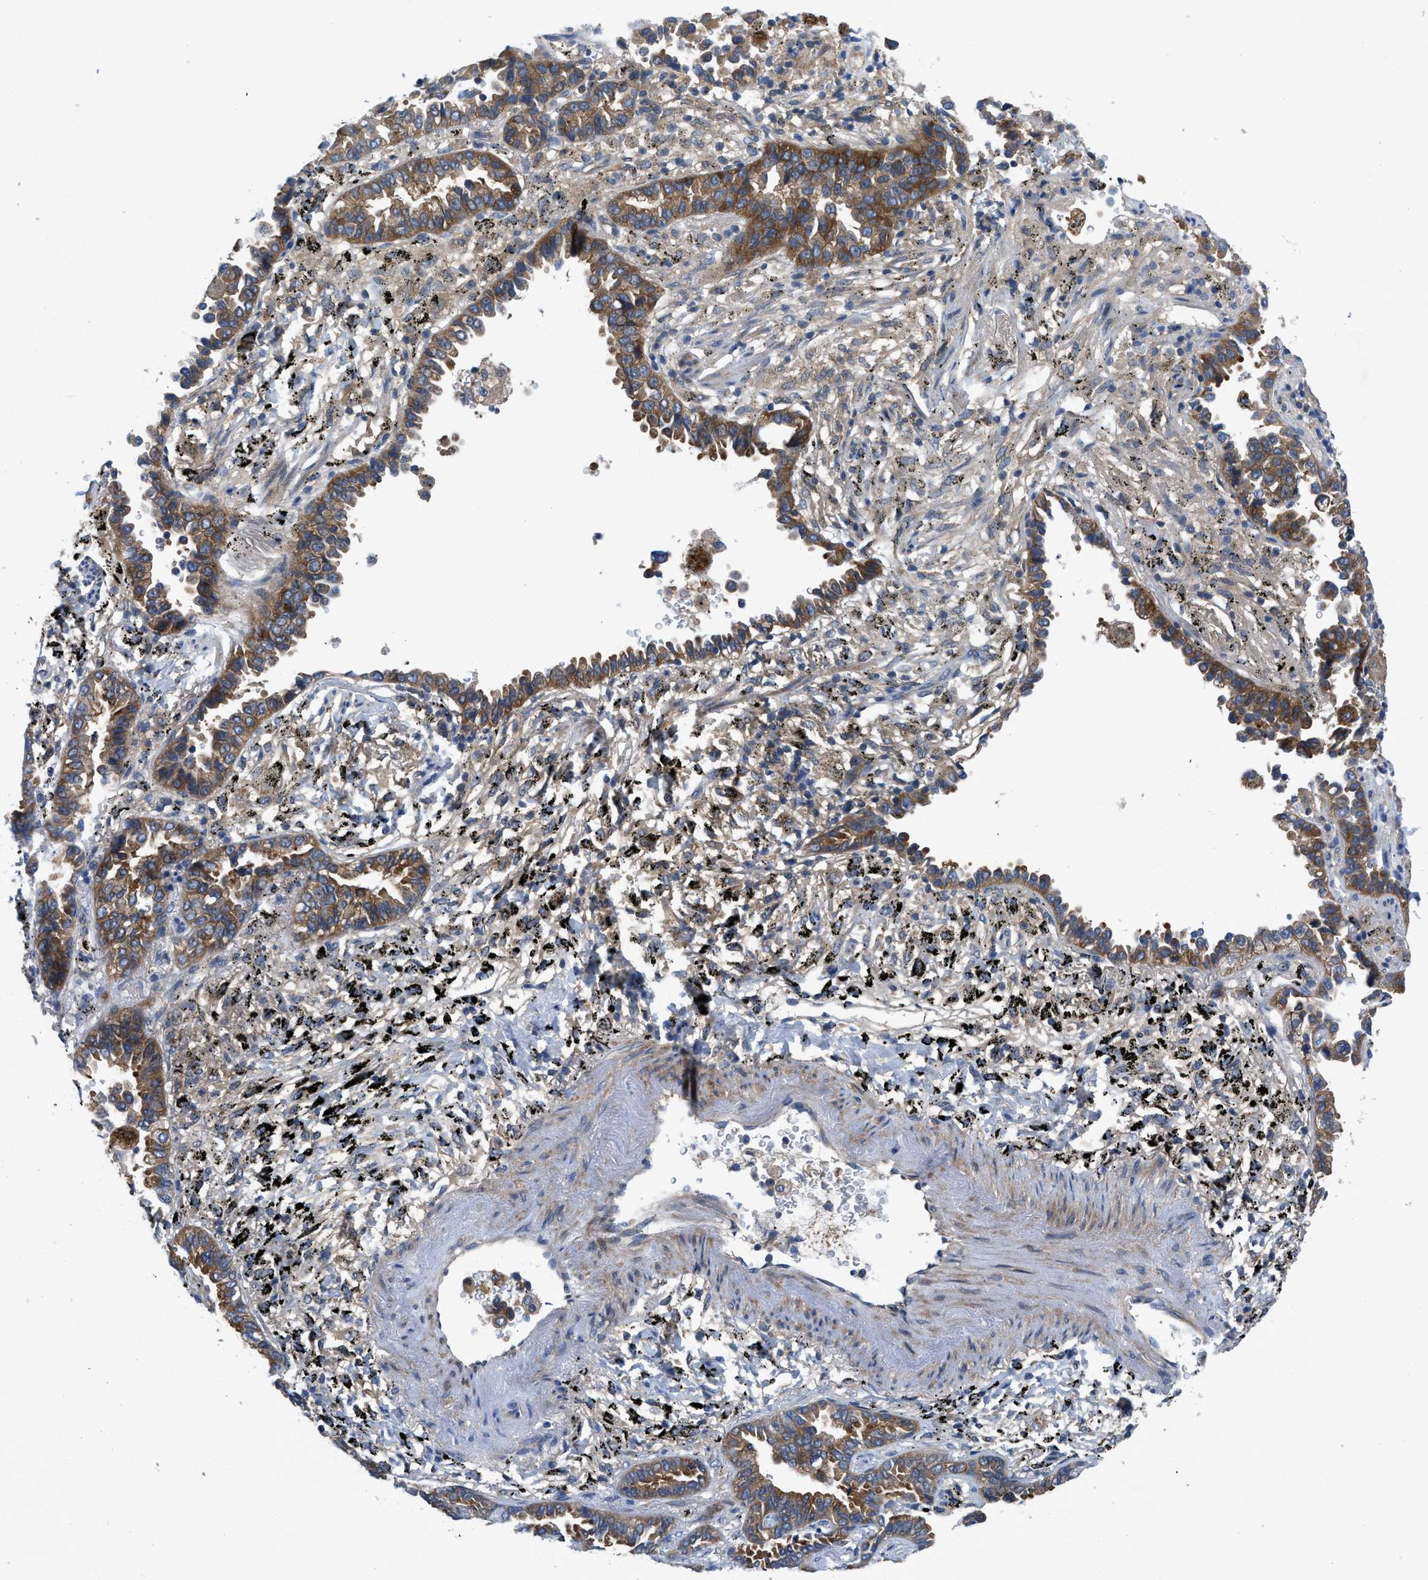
{"staining": {"intensity": "moderate", "quantity": ">75%", "location": "cytoplasmic/membranous"}, "tissue": "lung cancer", "cell_type": "Tumor cells", "image_type": "cancer", "snomed": [{"axis": "morphology", "description": "Normal tissue, NOS"}, {"axis": "morphology", "description": "Adenocarcinoma, NOS"}, {"axis": "topography", "description": "Lung"}], "caption": "The histopathology image shows a brown stain indicating the presence of a protein in the cytoplasmic/membranous of tumor cells in adenocarcinoma (lung).", "gene": "PANX1", "patient": {"sex": "male", "age": 59}}